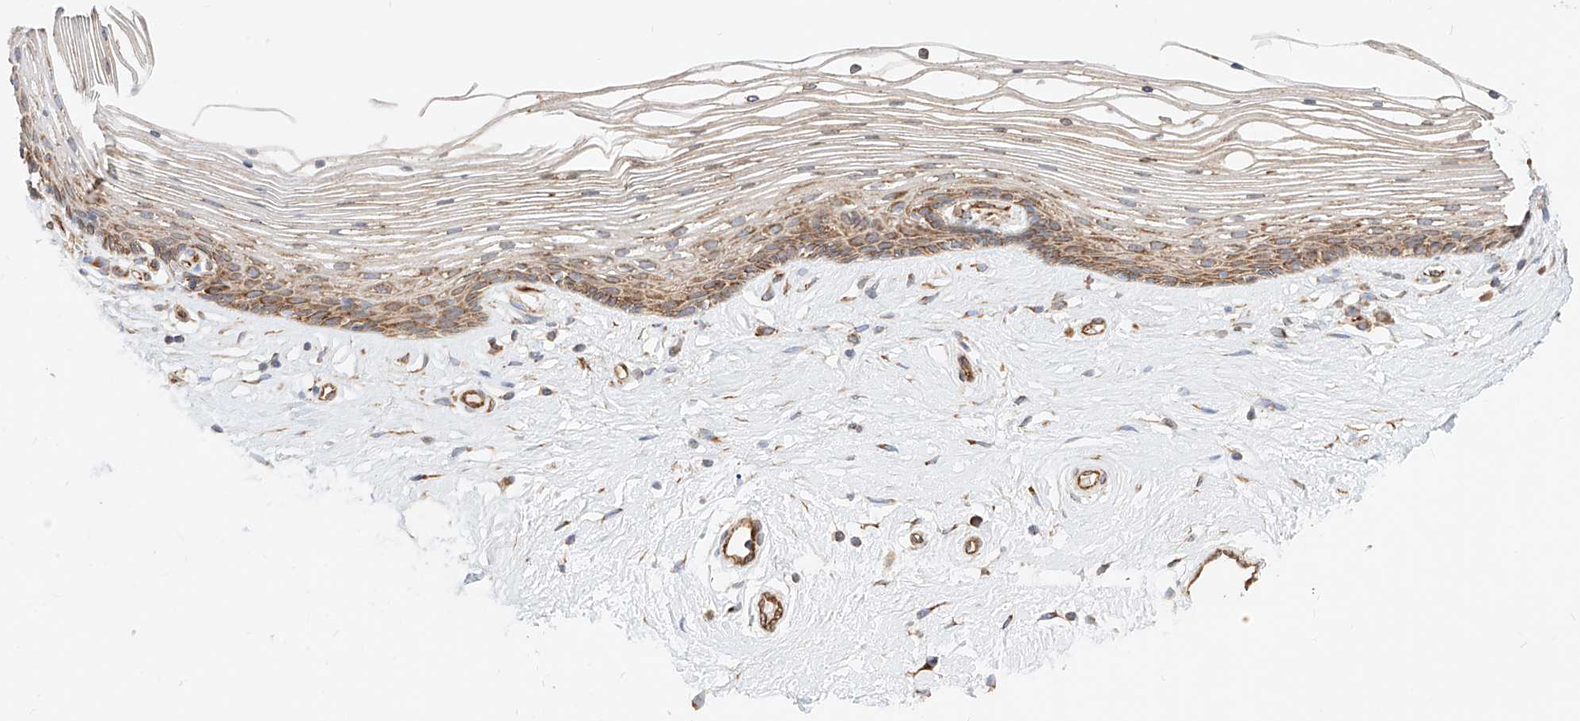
{"staining": {"intensity": "moderate", "quantity": ">75%", "location": "cytoplasmic/membranous"}, "tissue": "vagina", "cell_type": "Squamous epithelial cells", "image_type": "normal", "snomed": [{"axis": "morphology", "description": "Normal tissue, NOS"}, {"axis": "topography", "description": "Vagina"}], "caption": "Human vagina stained with a brown dye reveals moderate cytoplasmic/membranous positive positivity in about >75% of squamous epithelial cells.", "gene": "CSGALNACT2", "patient": {"sex": "female", "age": 46}}